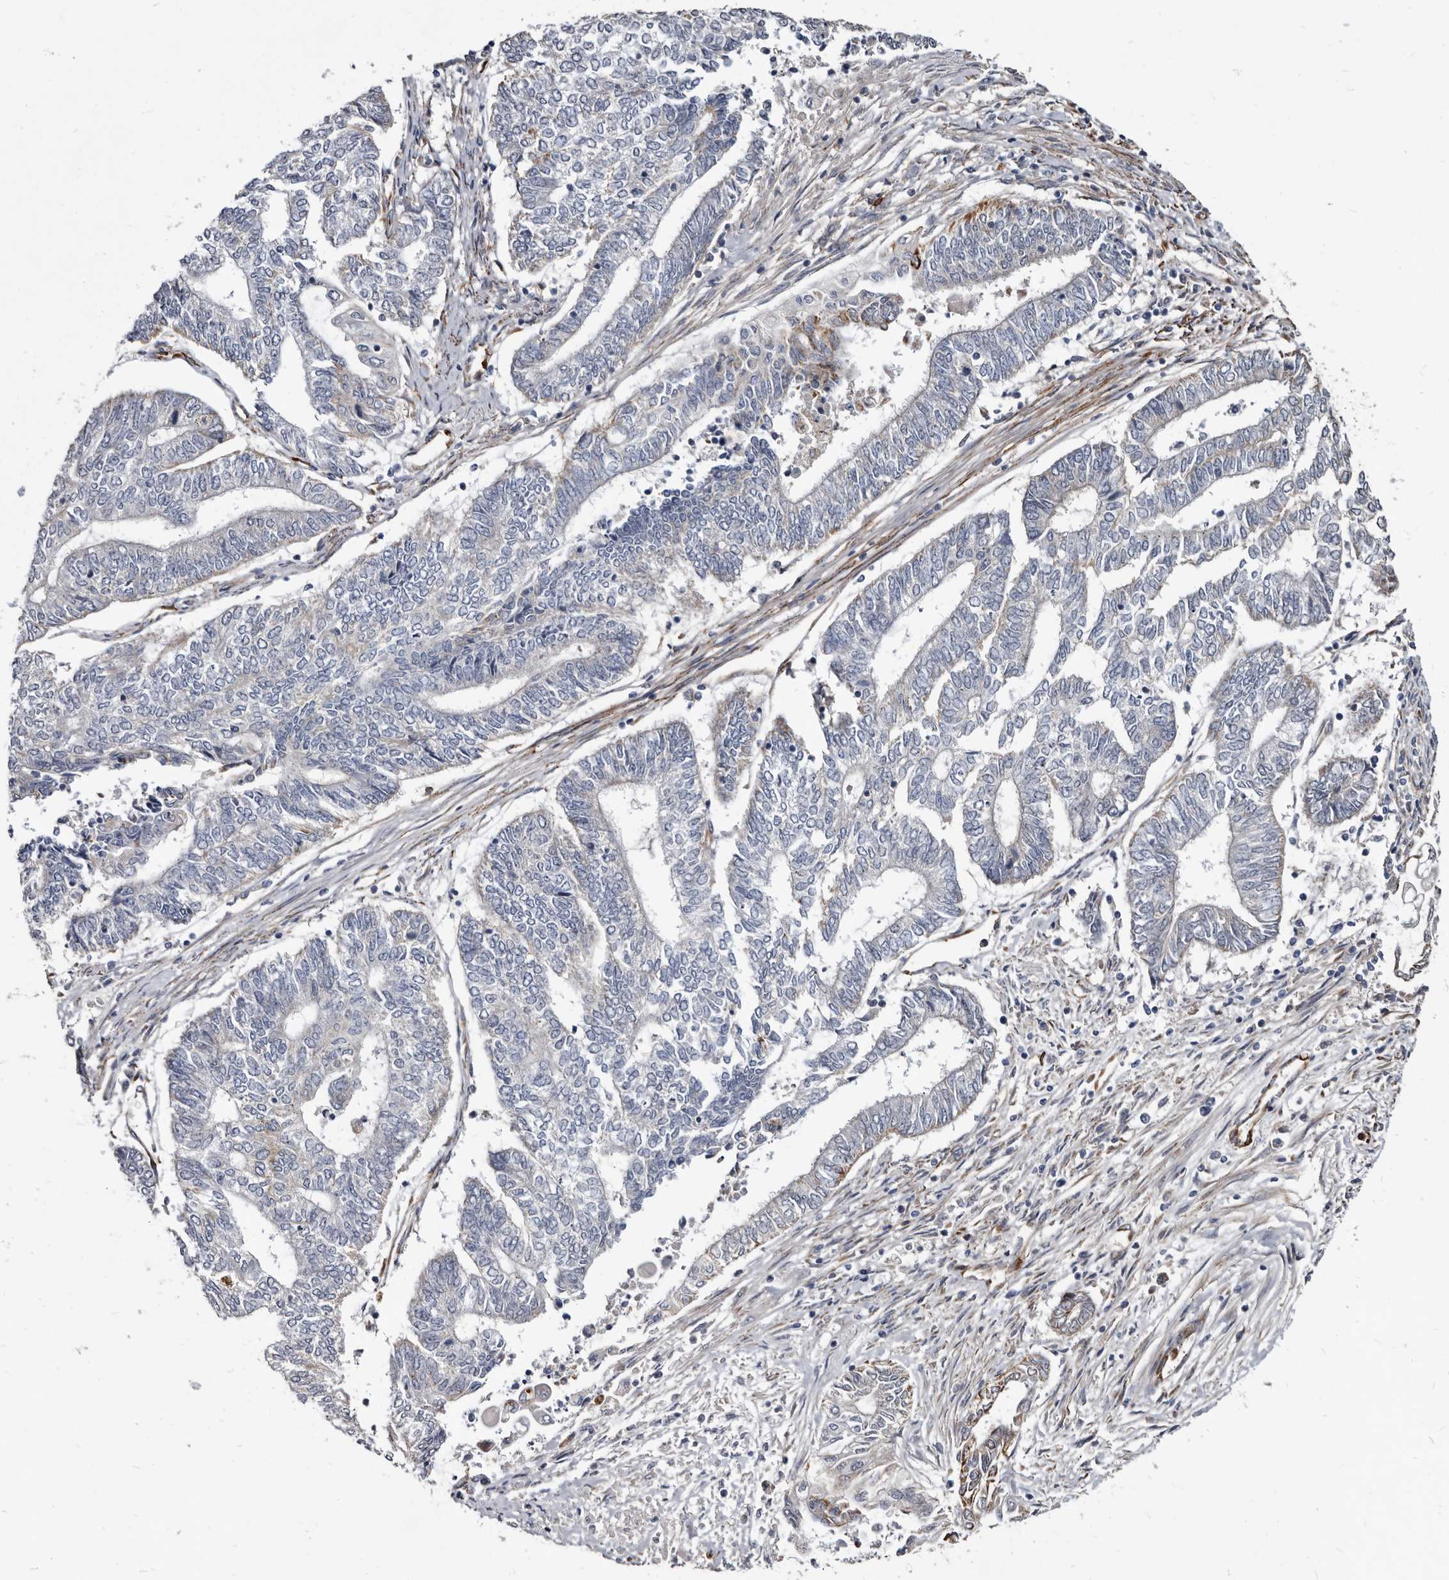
{"staining": {"intensity": "negative", "quantity": "none", "location": "none"}, "tissue": "endometrial cancer", "cell_type": "Tumor cells", "image_type": "cancer", "snomed": [{"axis": "morphology", "description": "Adenocarcinoma, NOS"}, {"axis": "topography", "description": "Uterus"}, {"axis": "topography", "description": "Endometrium"}], "caption": "Image shows no significant protein expression in tumor cells of endometrial cancer.", "gene": "CTSA", "patient": {"sex": "female", "age": 70}}